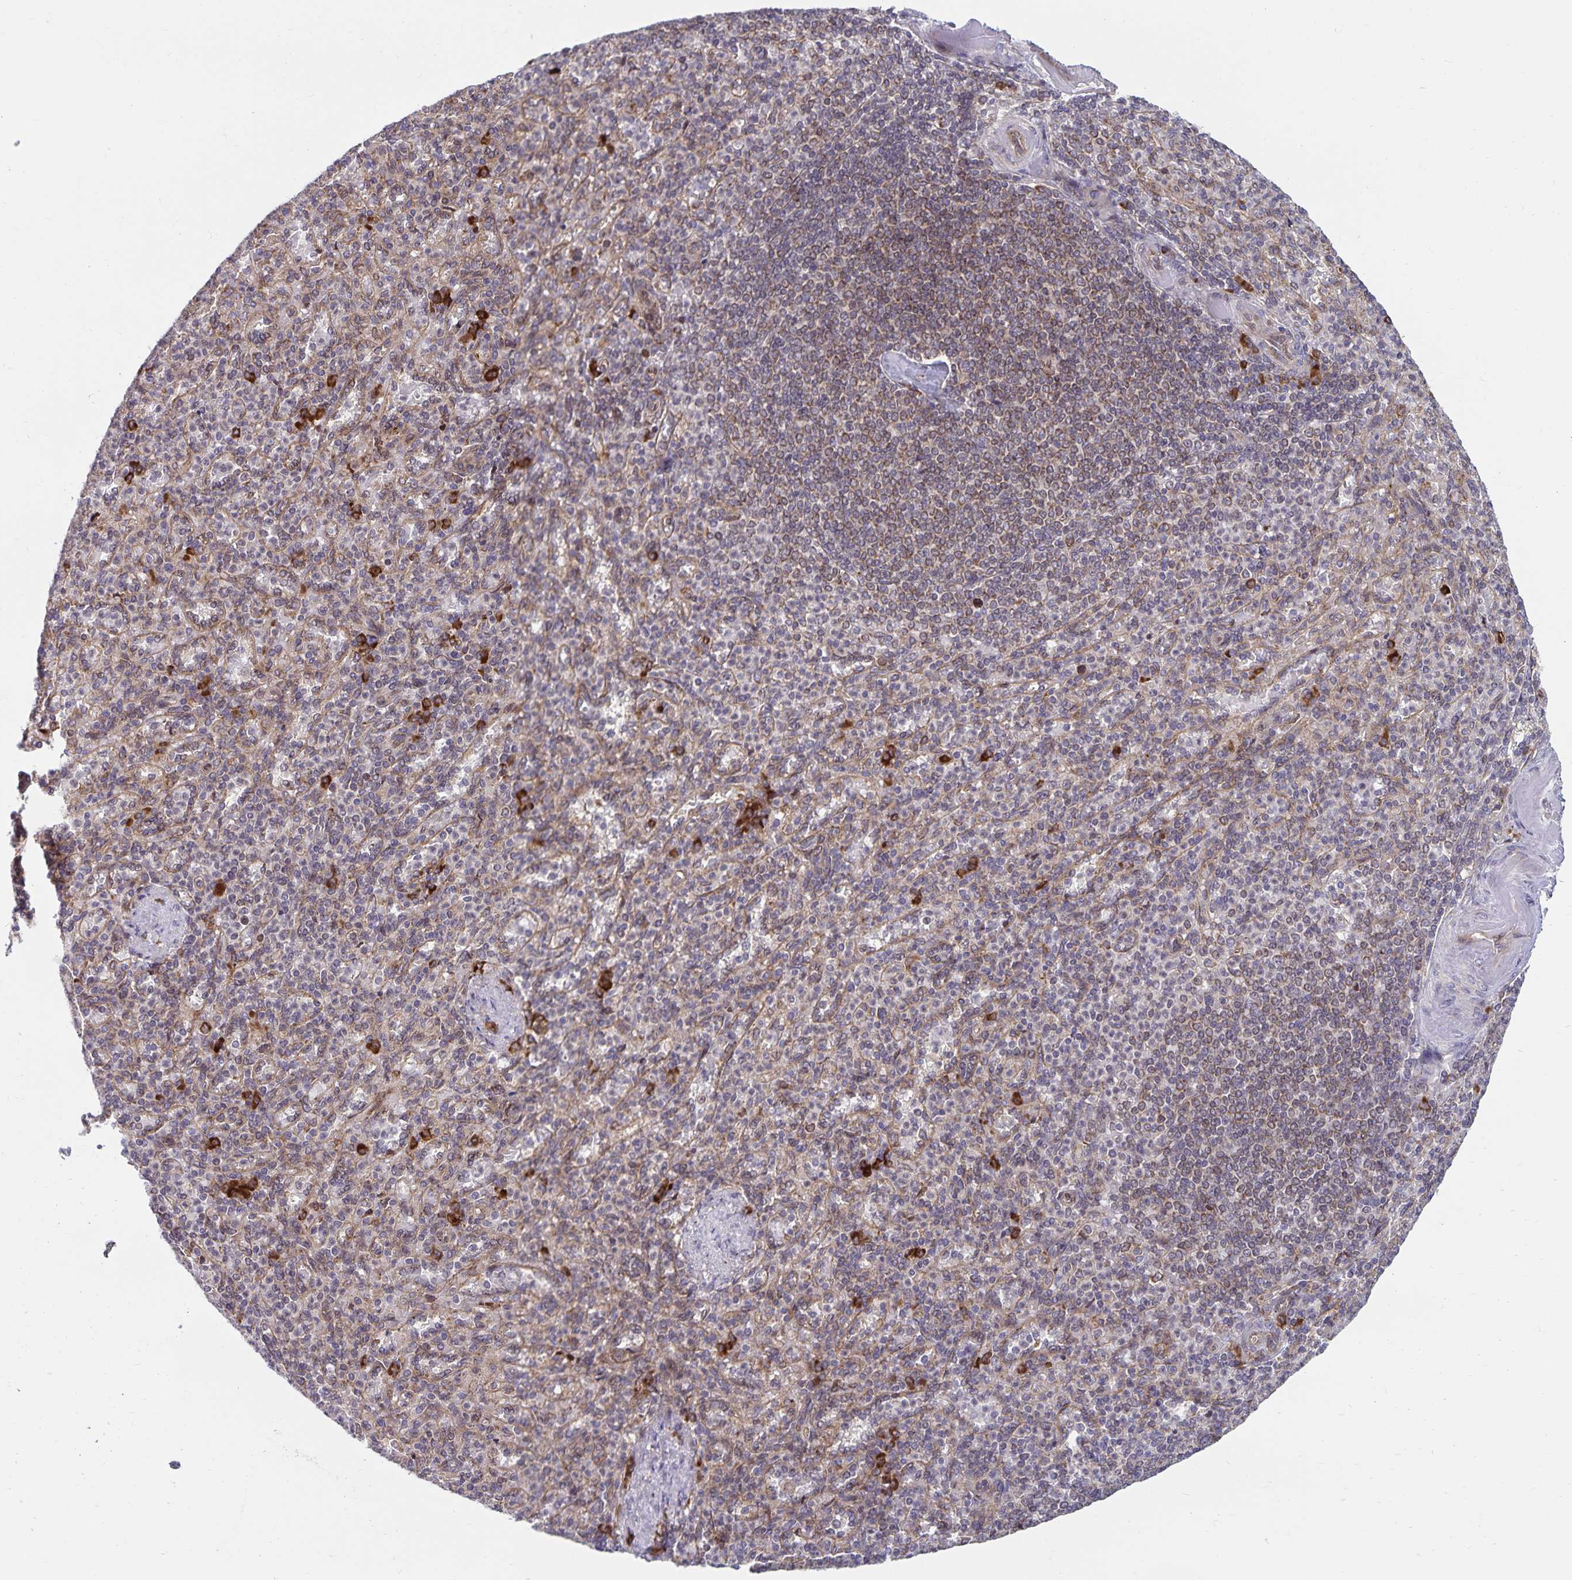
{"staining": {"intensity": "strong", "quantity": "<25%", "location": "cytoplasmic/membranous"}, "tissue": "spleen", "cell_type": "Cells in red pulp", "image_type": "normal", "snomed": [{"axis": "morphology", "description": "Normal tissue, NOS"}, {"axis": "topography", "description": "Spleen"}], "caption": "Immunohistochemical staining of normal spleen reveals medium levels of strong cytoplasmic/membranous positivity in about <25% of cells in red pulp.", "gene": "SEC62", "patient": {"sex": "female", "age": 74}}